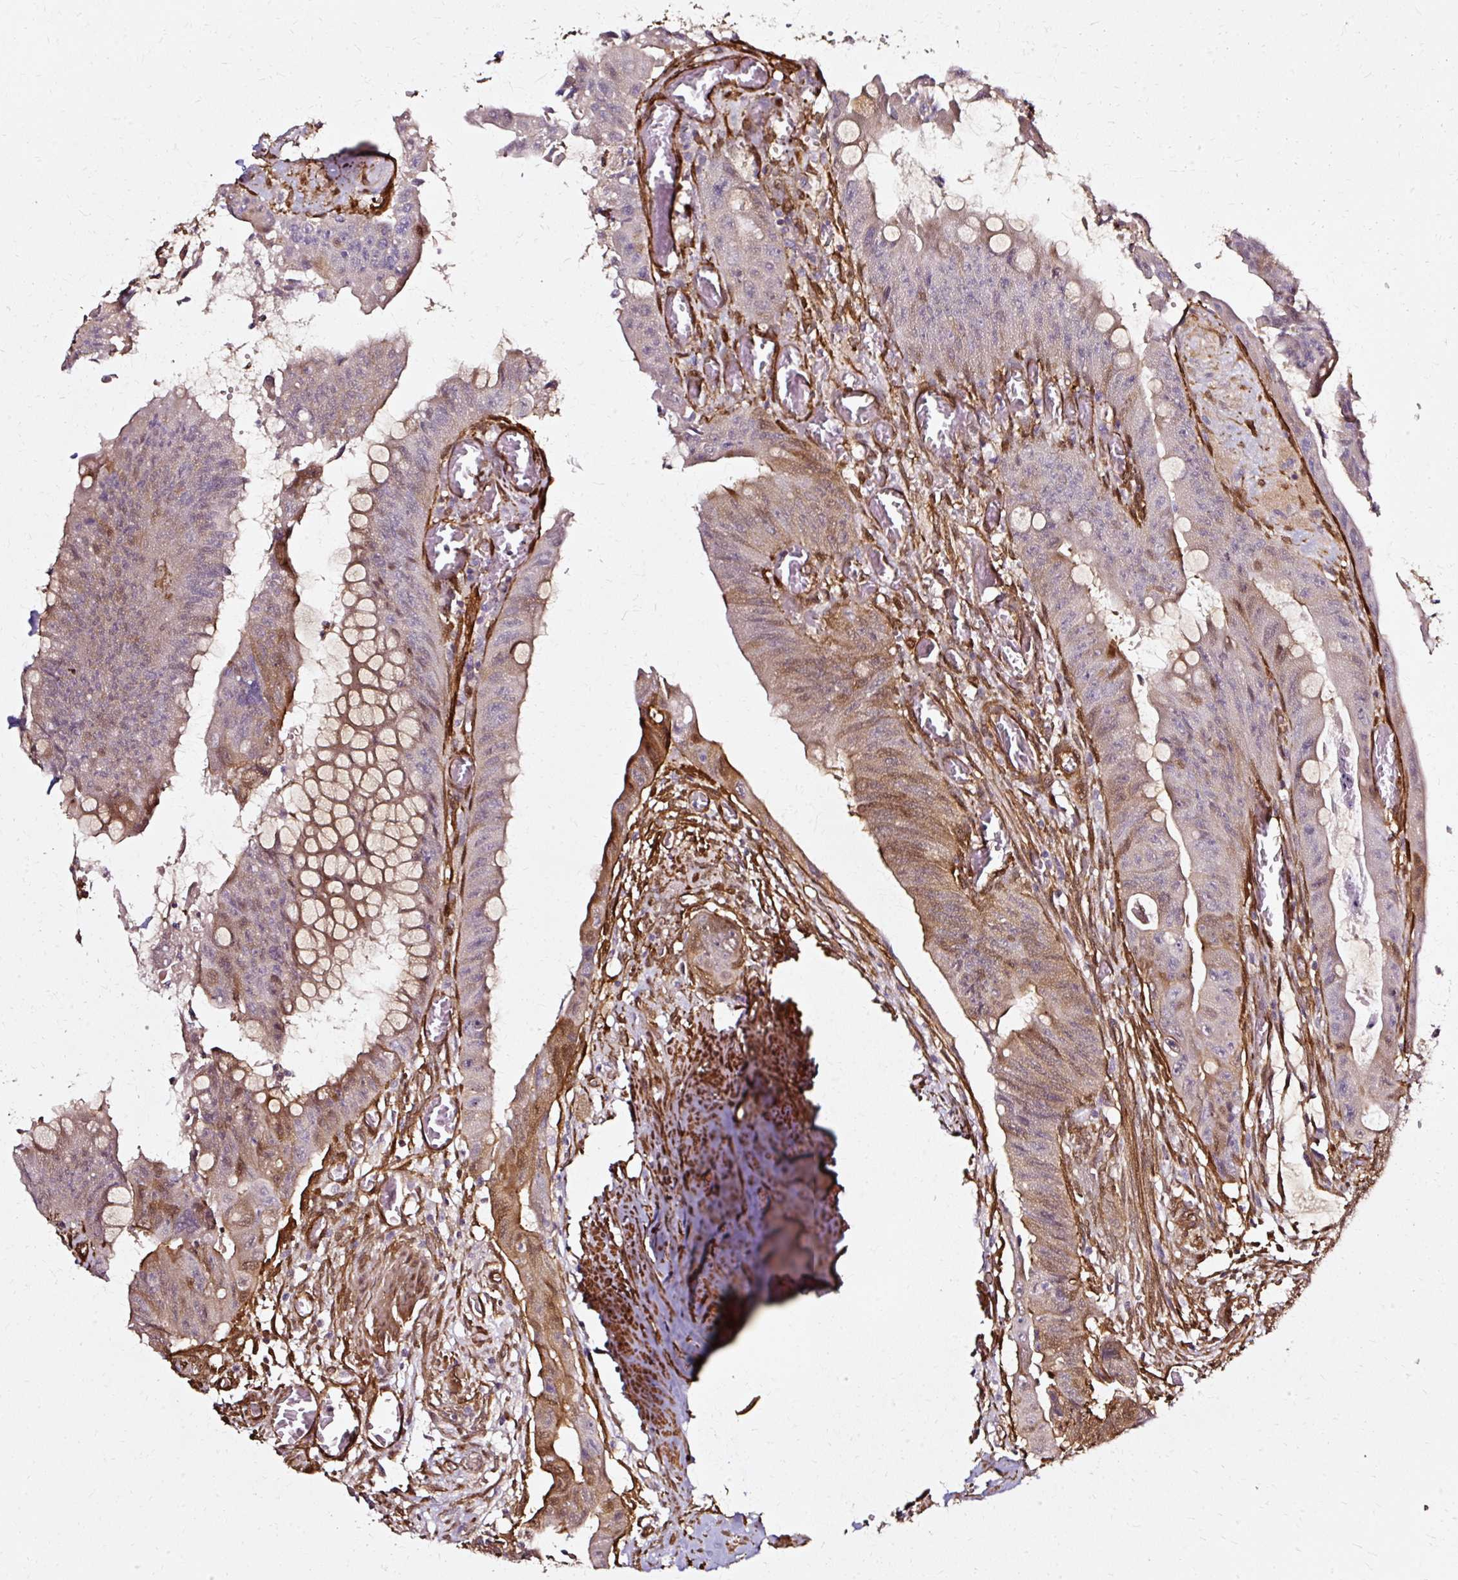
{"staining": {"intensity": "moderate", "quantity": "25%-75%", "location": "cytoplasmic/membranous,nuclear"}, "tissue": "colorectal cancer", "cell_type": "Tumor cells", "image_type": "cancer", "snomed": [{"axis": "morphology", "description": "Adenocarcinoma, NOS"}, {"axis": "topography", "description": "Rectum"}], "caption": "Protein expression analysis of human adenocarcinoma (colorectal) reveals moderate cytoplasmic/membranous and nuclear positivity in about 25%-75% of tumor cells. The staining was performed using DAB (3,3'-diaminobenzidine), with brown indicating positive protein expression. Nuclei are stained blue with hematoxylin.", "gene": "CNN3", "patient": {"sex": "male", "age": 78}}